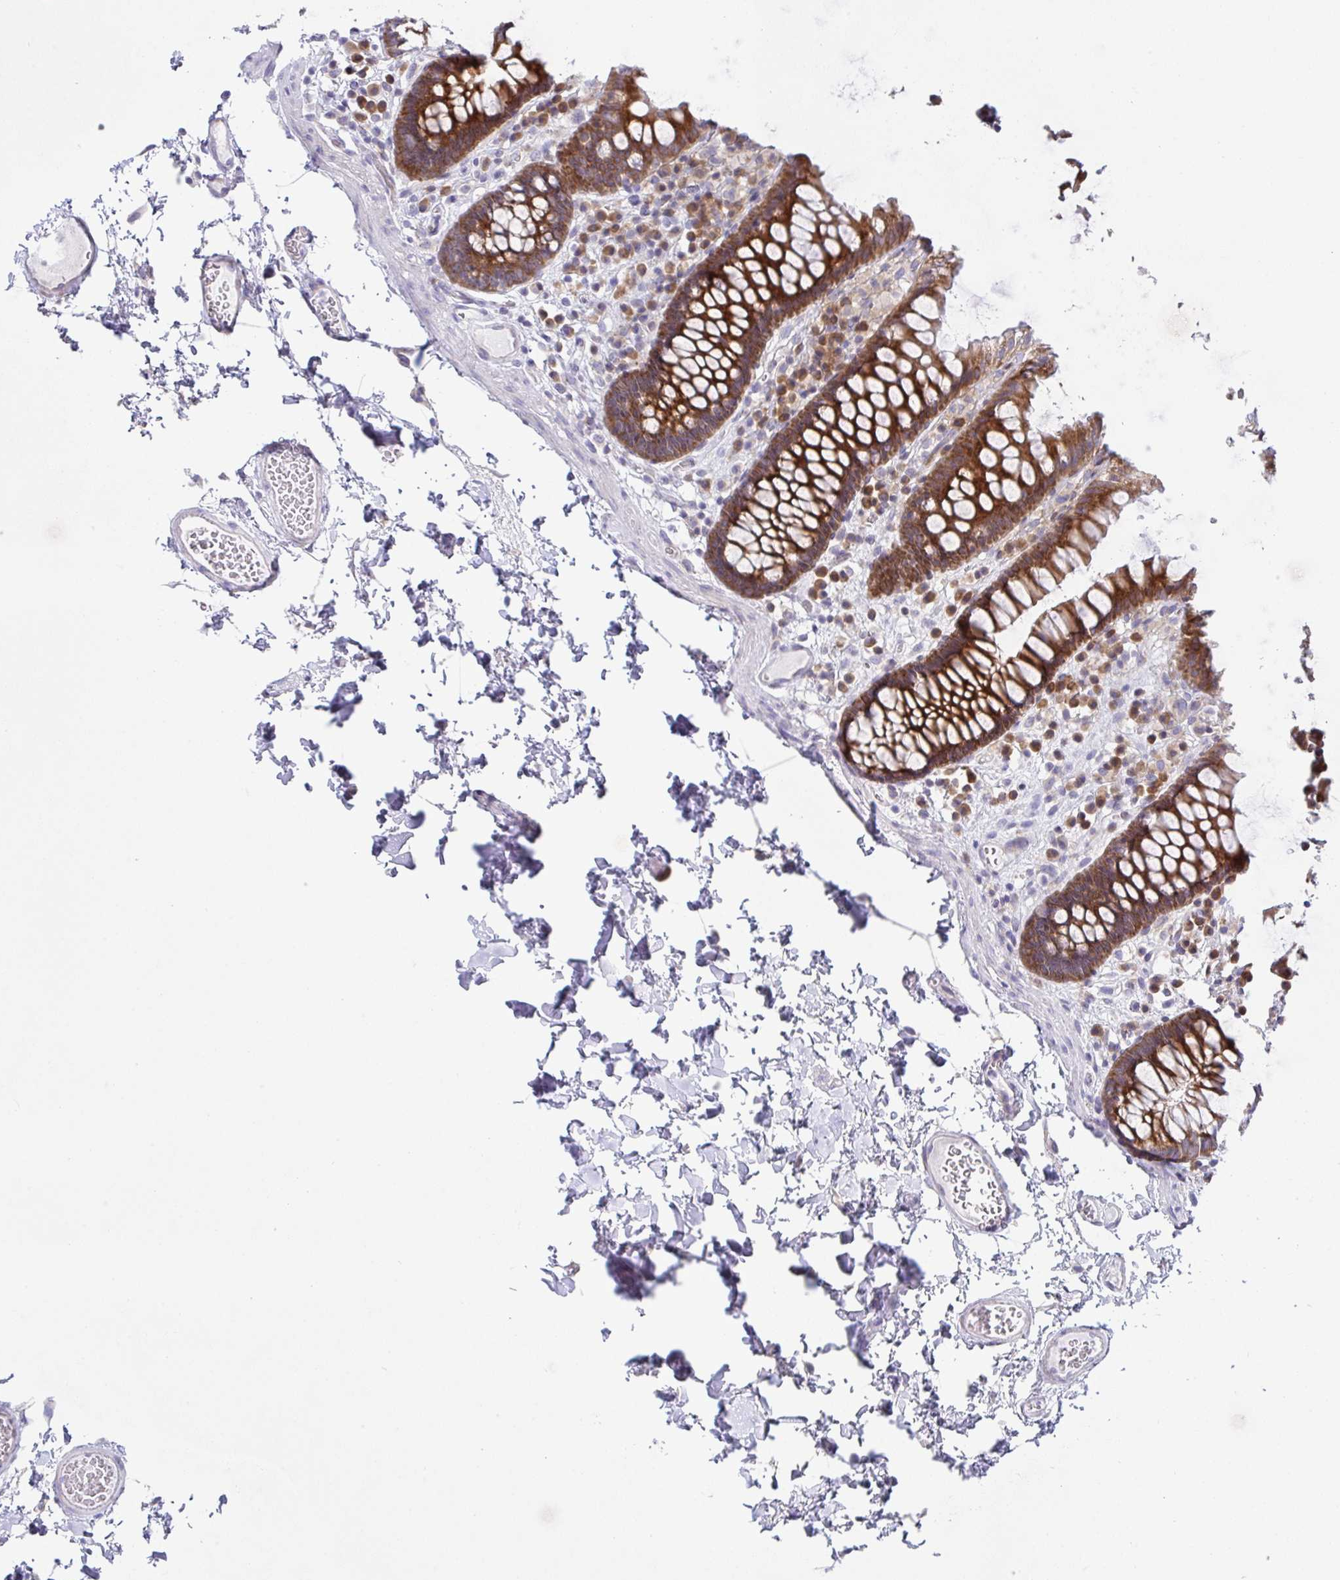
{"staining": {"intensity": "weak", "quantity": "<25%", "location": "cytoplasmic/membranous"}, "tissue": "colon", "cell_type": "Endothelial cells", "image_type": "normal", "snomed": [{"axis": "morphology", "description": "Normal tissue, NOS"}, {"axis": "topography", "description": "Colon"}, {"axis": "topography", "description": "Peripheral nerve tissue"}], "caption": "A micrograph of colon stained for a protein shows no brown staining in endothelial cells. (IHC, brightfield microscopy, high magnification).", "gene": "FAU", "patient": {"sex": "male", "age": 84}}